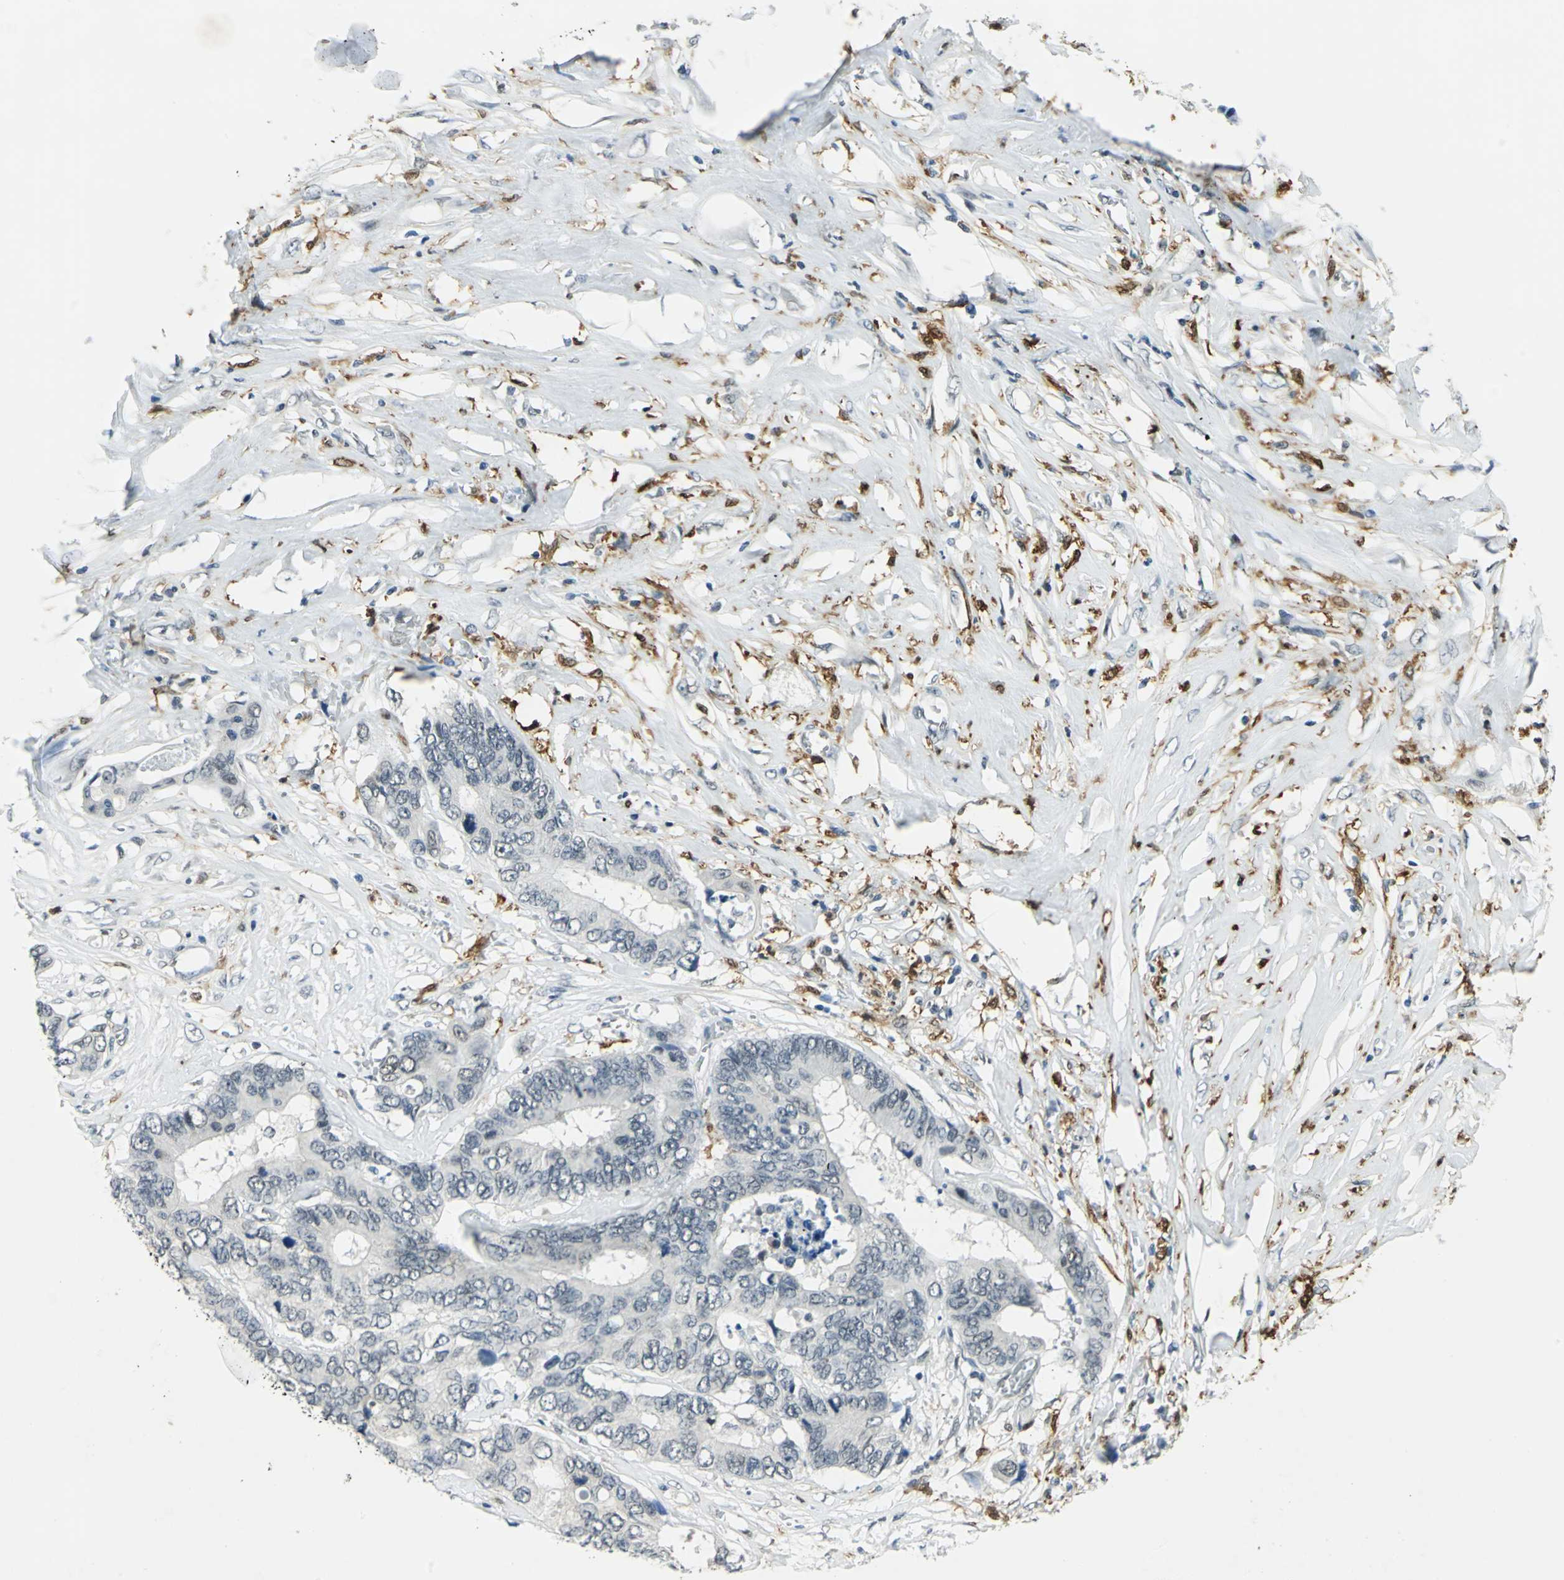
{"staining": {"intensity": "negative", "quantity": "none", "location": "none"}, "tissue": "colorectal cancer", "cell_type": "Tumor cells", "image_type": "cancer", "snomed": [{"axis": "morphology", "description": "Adenocarcinoma, NOS"}, {"axis": "topography", "description": "Rectum"}], "caption": "Tumor cells show no significant protein expression in adenocarcinoma (colorectal).", "gene": "MTMR10", "patient": {"sex": "male", "age": 55}}